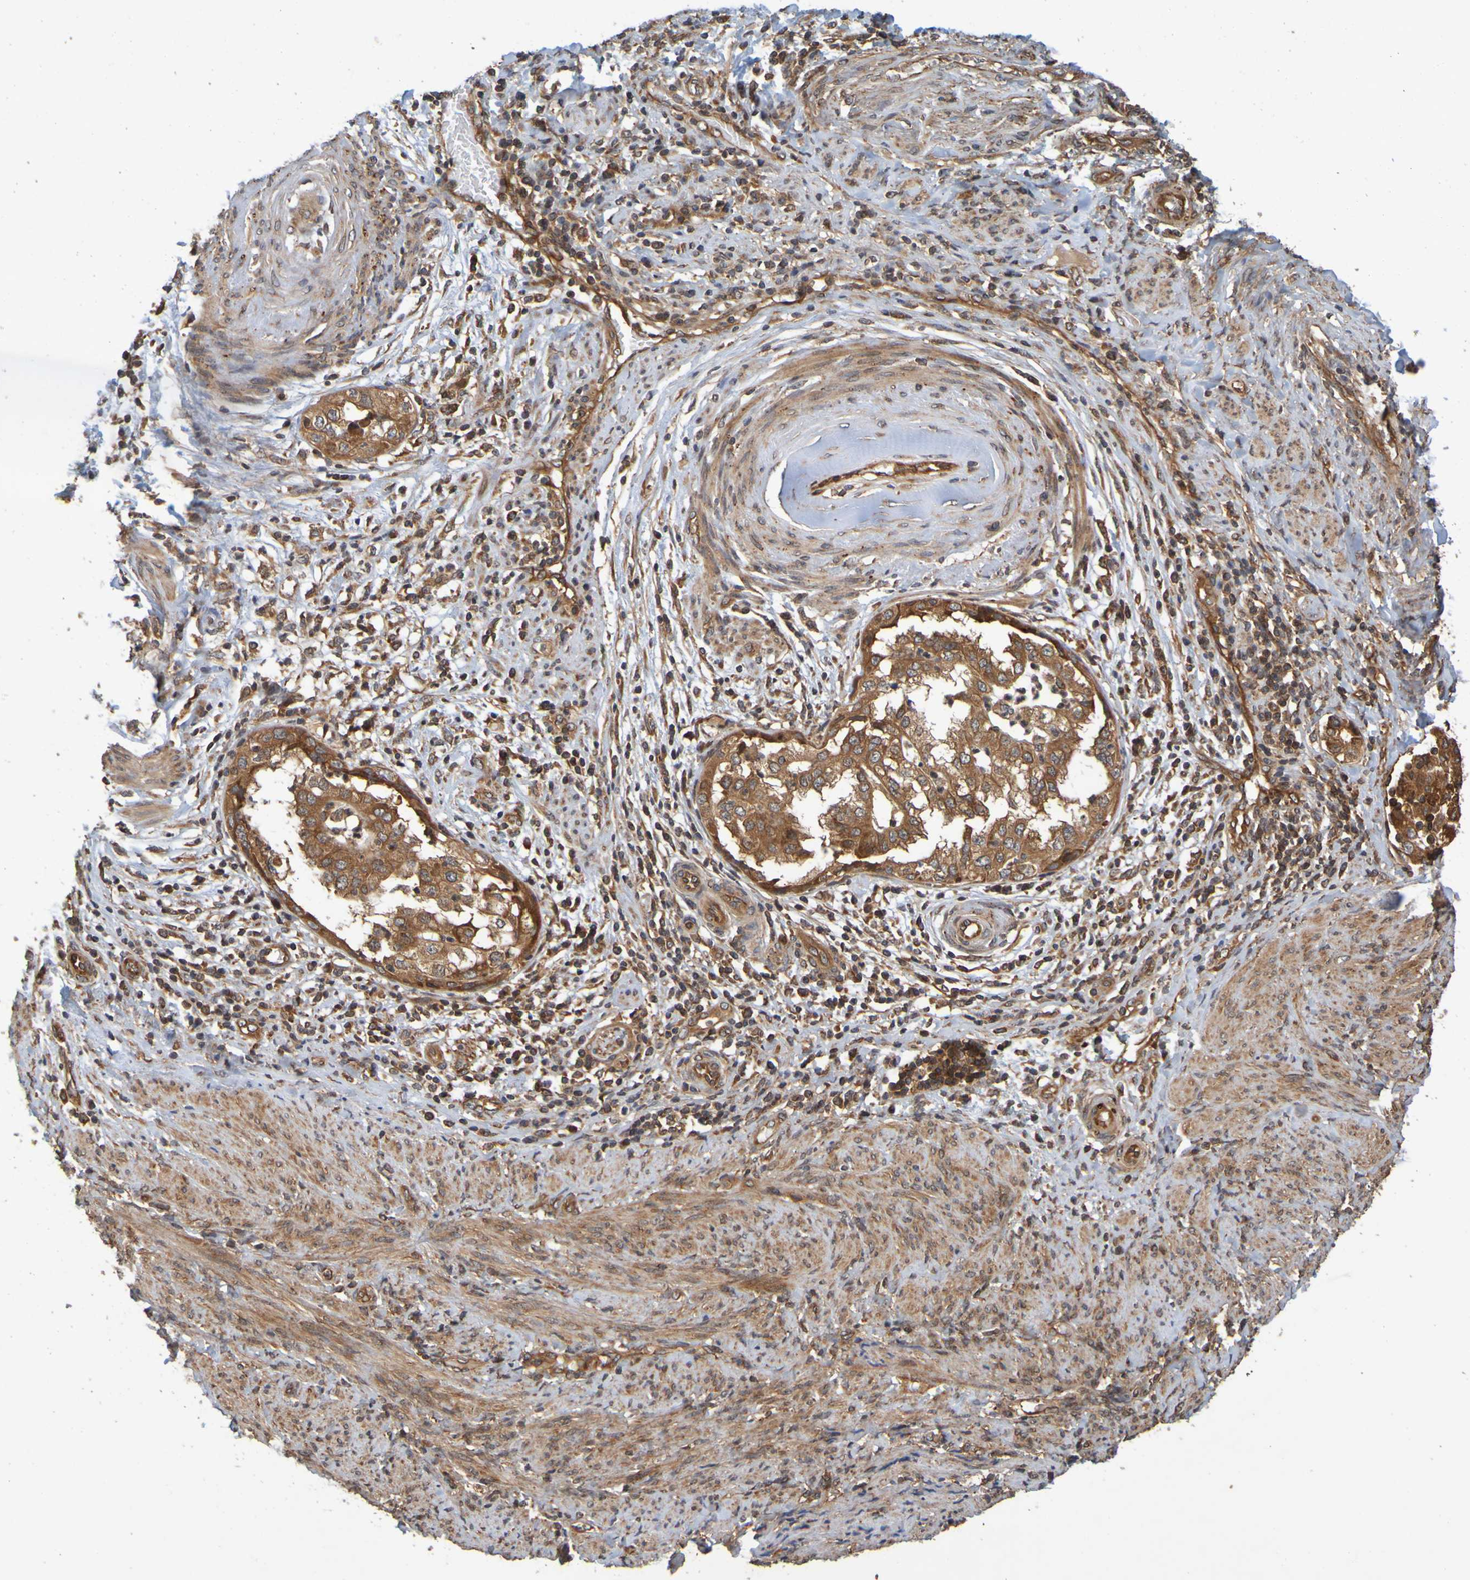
{"staining": {"intensity": "strong", "quantity": ">75%", "location": "cytoplasmic/membranous"}, "tissue": "endometrial cancer", "cell_type": "Tumor cells", "image_type": "cancer", "snomed": [{"axis": "morphology", "description": "Adenocarcinoma, NOS"}, {"axis": "topography", "description": "Endometrium"}], "caption": "Tumor cells show strong cytoplasmic/membranous staining in approximately >75% of cells in endometrial cancer.", "gene": "OCRL", "patient": {"sex": "female", "age": 85}}